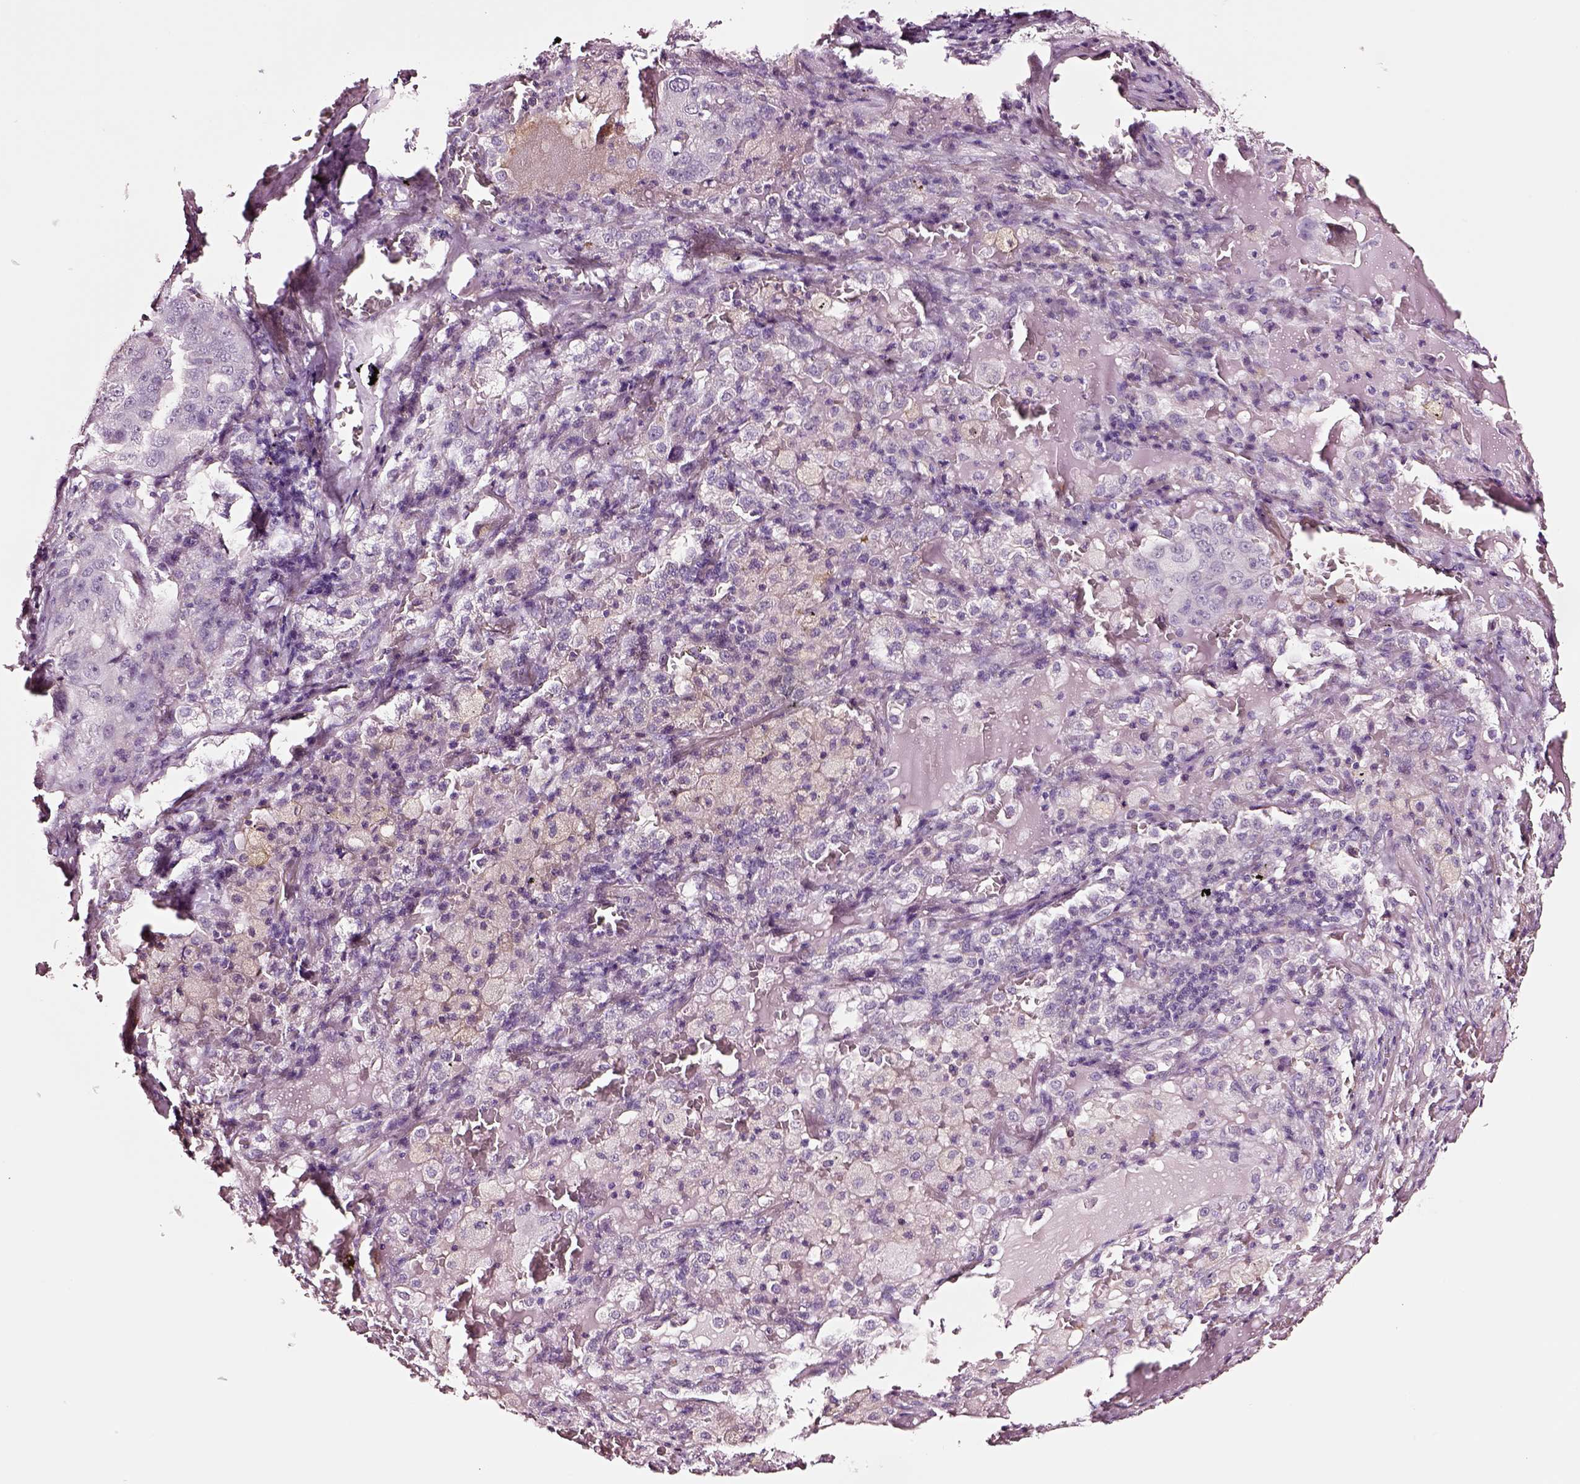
{"staining": {"intensity": "negative", "quantity": "none", "location": "none"}, "tissue": "lung cancer", "cell_type": "Tumor cells", "image_type": "cancer", "snomed": [{"axis": "morphology", "description": "Adenocarcinoma, NOS"}, {"axis": "topography", "description": "Lung"}], "caption": "Immunohistochemical staining of lung cancer exhibits no significant expression in tumor cells. Nuclei are stained in blue.", "gene": "SOX10", "patient": {"sex": "female", "age": 61}}